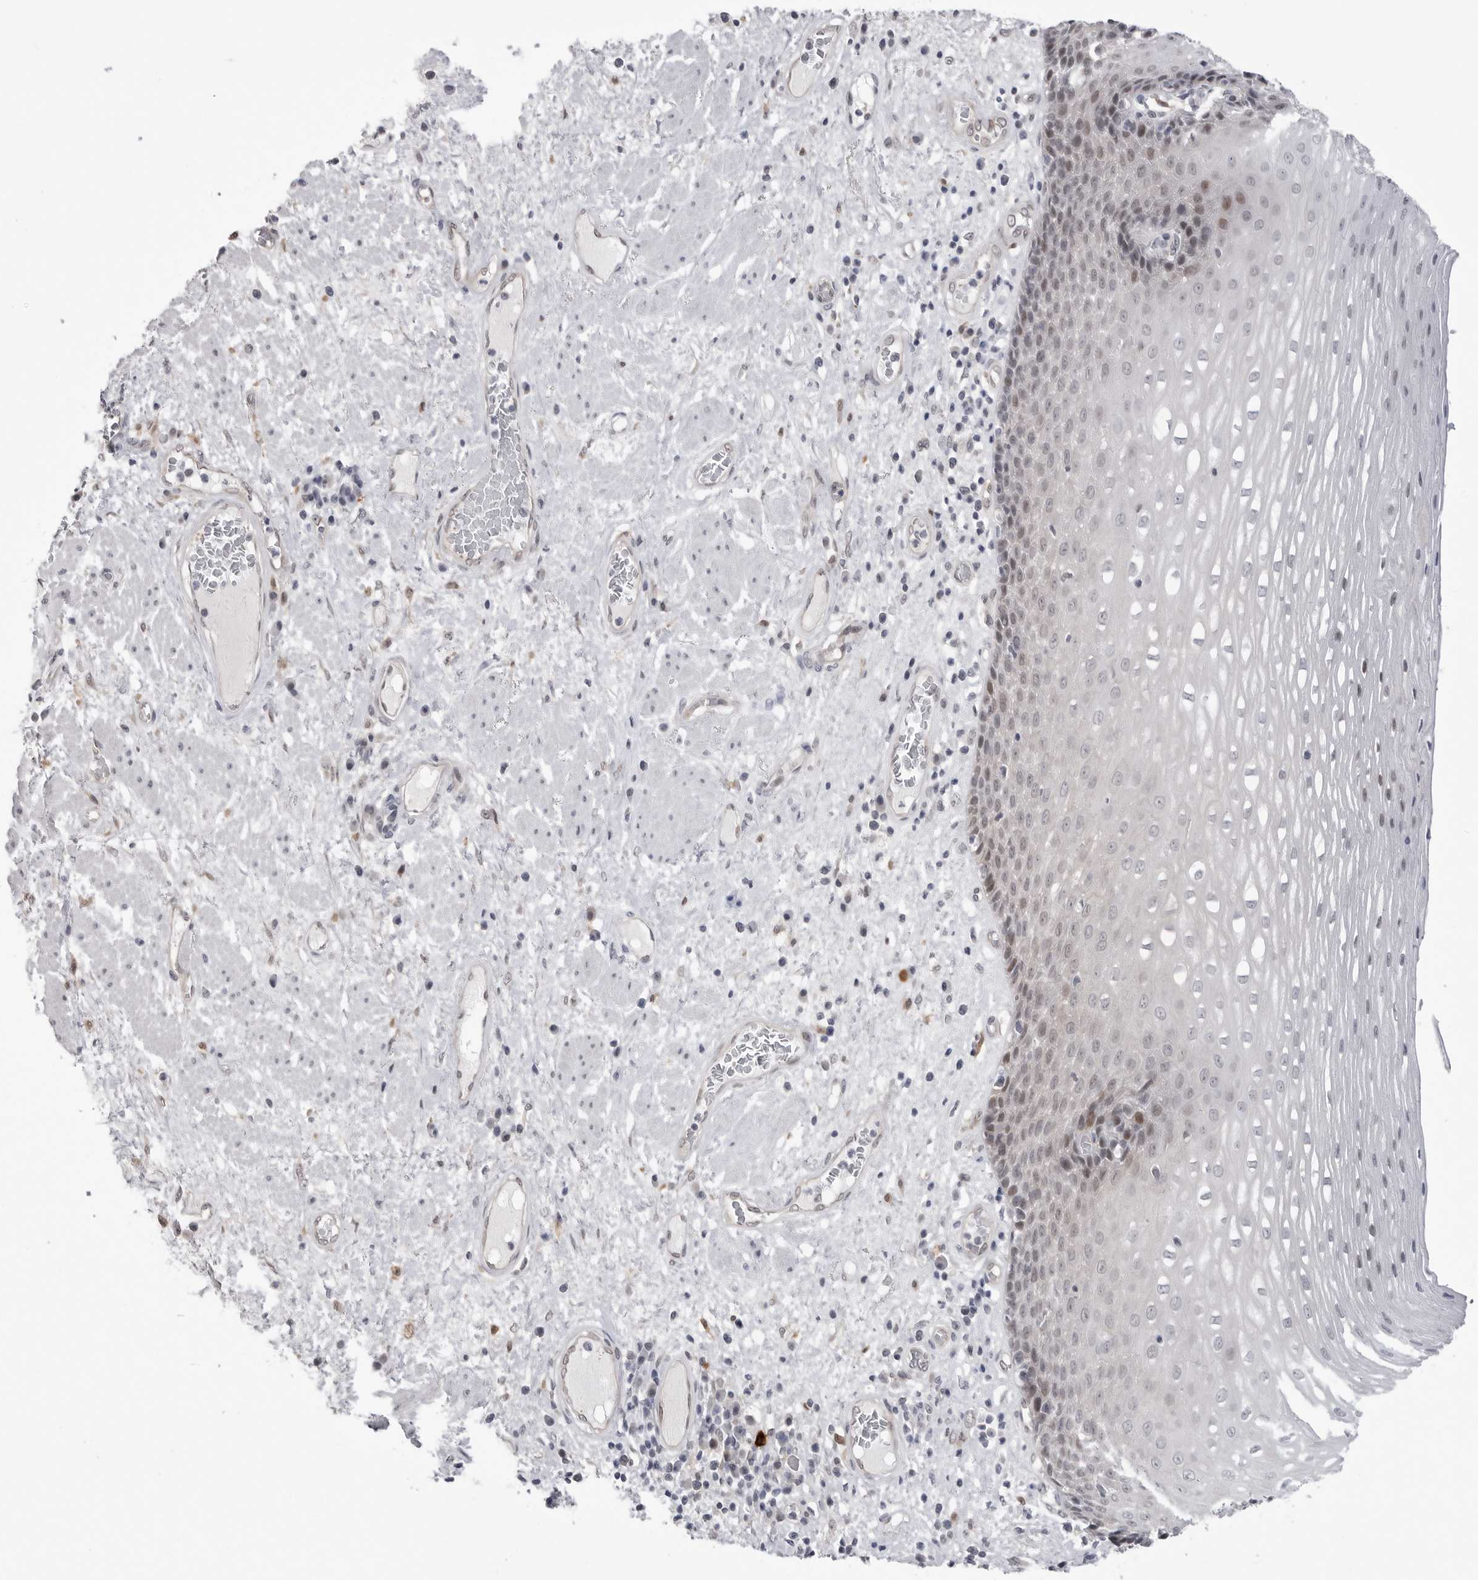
{"staining": {"intensity": "weak", "quantity": "<25%", "location": "nuclear"}, "tissue": "esophagus", "cell_type": "Squamous epithelial cells", "image_type": "normal", "snomed": [{"axis": "morphology", "description": "Normal tissue, NOS"}, {"axis": "morphology", "description": "Adenocarcinoma, NOS"}, {"axis": "topography", "description": "Esophagus"}], "caption": "This is an immunohistochemistry (IHC) micrograph of benign human esophagus. There is no staining in squamous epithelial cells.", "gene": "PNPO", "patient": {"sex": "male", "age": 62}}